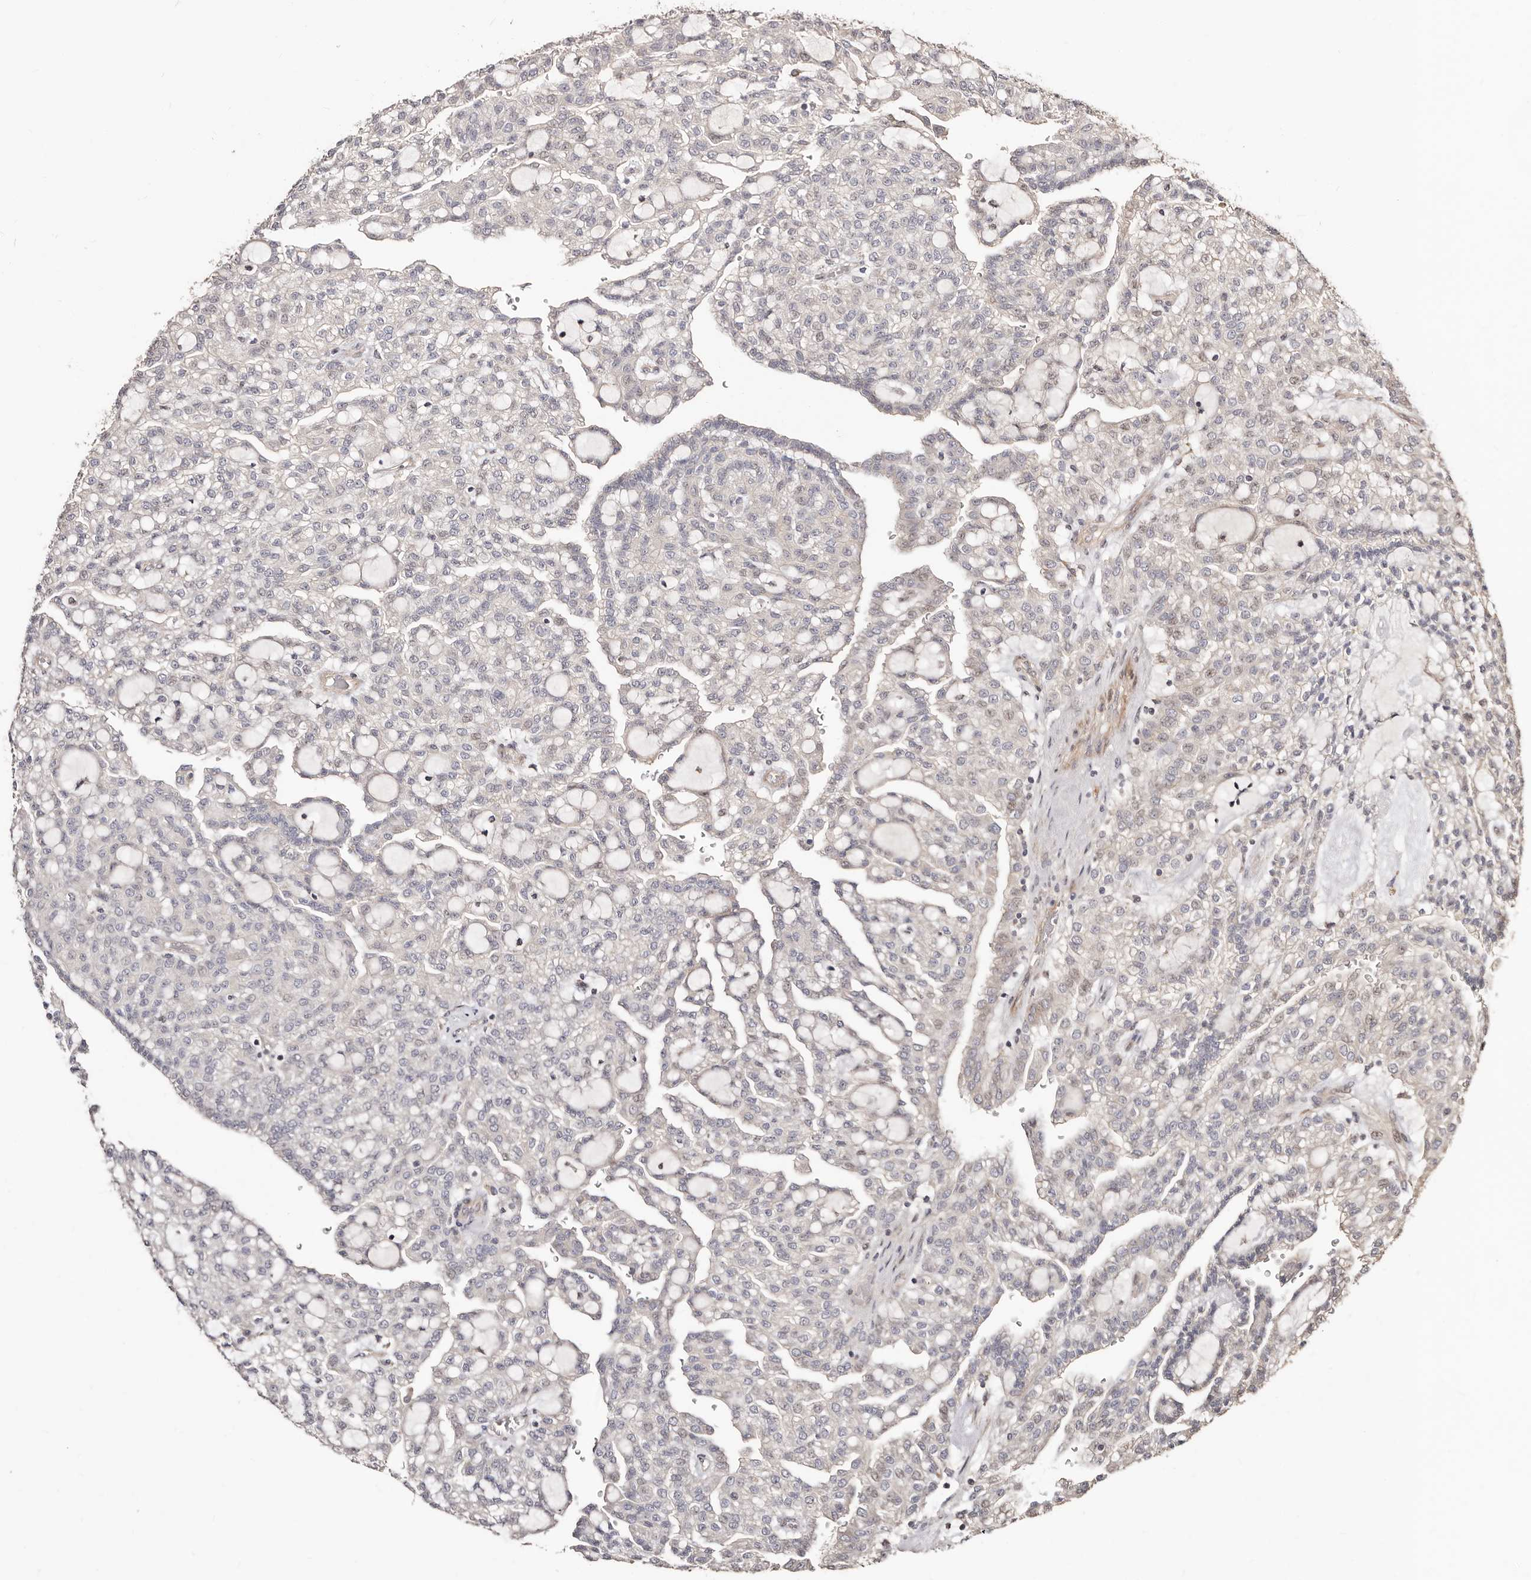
{"staining": {"intensity": "negative", "quantity": "none", "location": "none"}, "tissue": "renal cancer", "cell_type": "Tumor cells", "image_type": "cancer", "snomed": [{"axis": "morphology", "description": "Adenocarcinoma, NOS"}, {"axis": "topography", "description": "Kidney"}], "caption": "Protein analysis of renal cancer (adenocarcinoma) exhibits no significant expression in tumor cells.", "gene": "APOL6", "patient": {"sex": "male", "age": 63}}